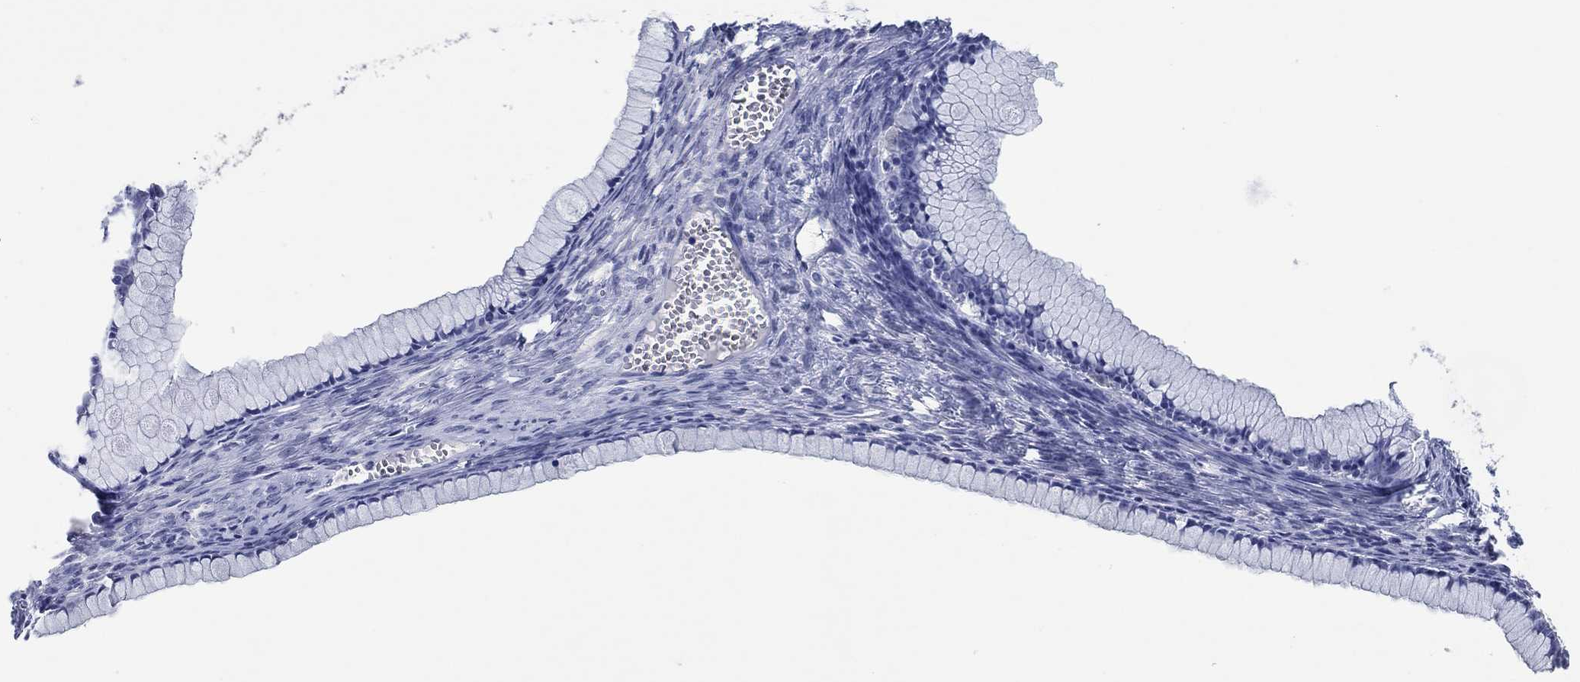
{"staining": {"intensity": "negative", "quantity": "none", "location": "none"}, "tissue": "ovarian cancer", "cell_type": "Tumor cells", "image_type": "cancer", "snomed": [{"axis": "morphology", "description": "Cystadenocarcinoma, mucinous, NOS"}, {"axis": "topography", "description": "Ovary"}], "caption": "IHC of human ovarian cancer reveals no positivity in tumor cells.", "gene": "POU5F1", "patient": {"sex": "female", "age": 41}}